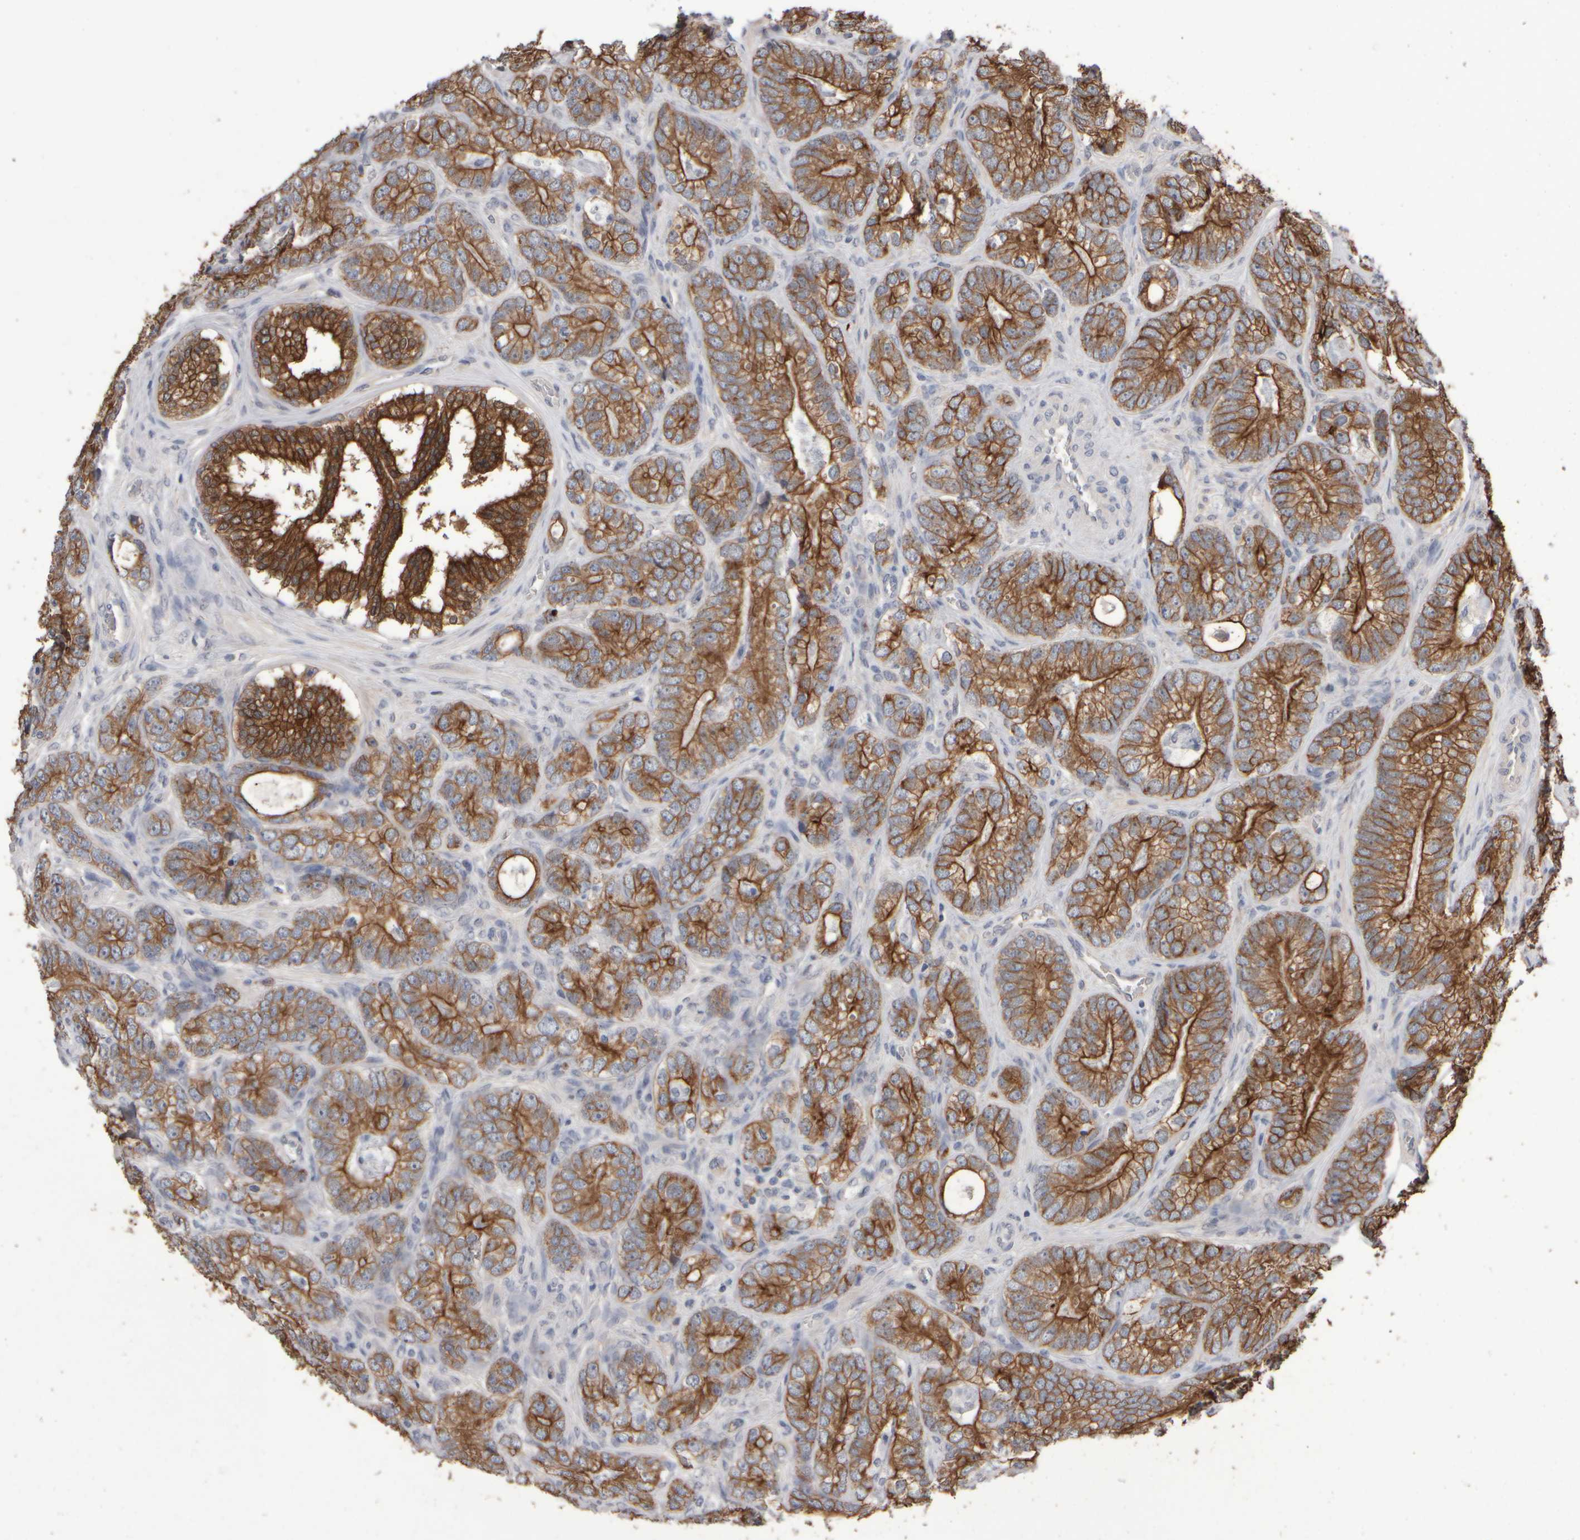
{"staining": {"intensity": "strong", "quantity": ">75%", "location": "cytoplasmic/membranous"}, "tissue": "prostate cancer", "cell_type": "Tumor cells", "image_type": "cancer", "snomed": [{"axis": "morphology", "description": "Adenocarcinoma, High grade"}, {"axis": "topography", "description": "Prostate"}], "caption": "Approximately >75% of tumor cells in human adenocarcinoma (high-grade) (prostate) display strong cytoplasmic/membranous protein staining as visualized by brown immunohistochemical staining.", "gene": "EPHX2", "patient": {"sex": "male", "age": 56}}